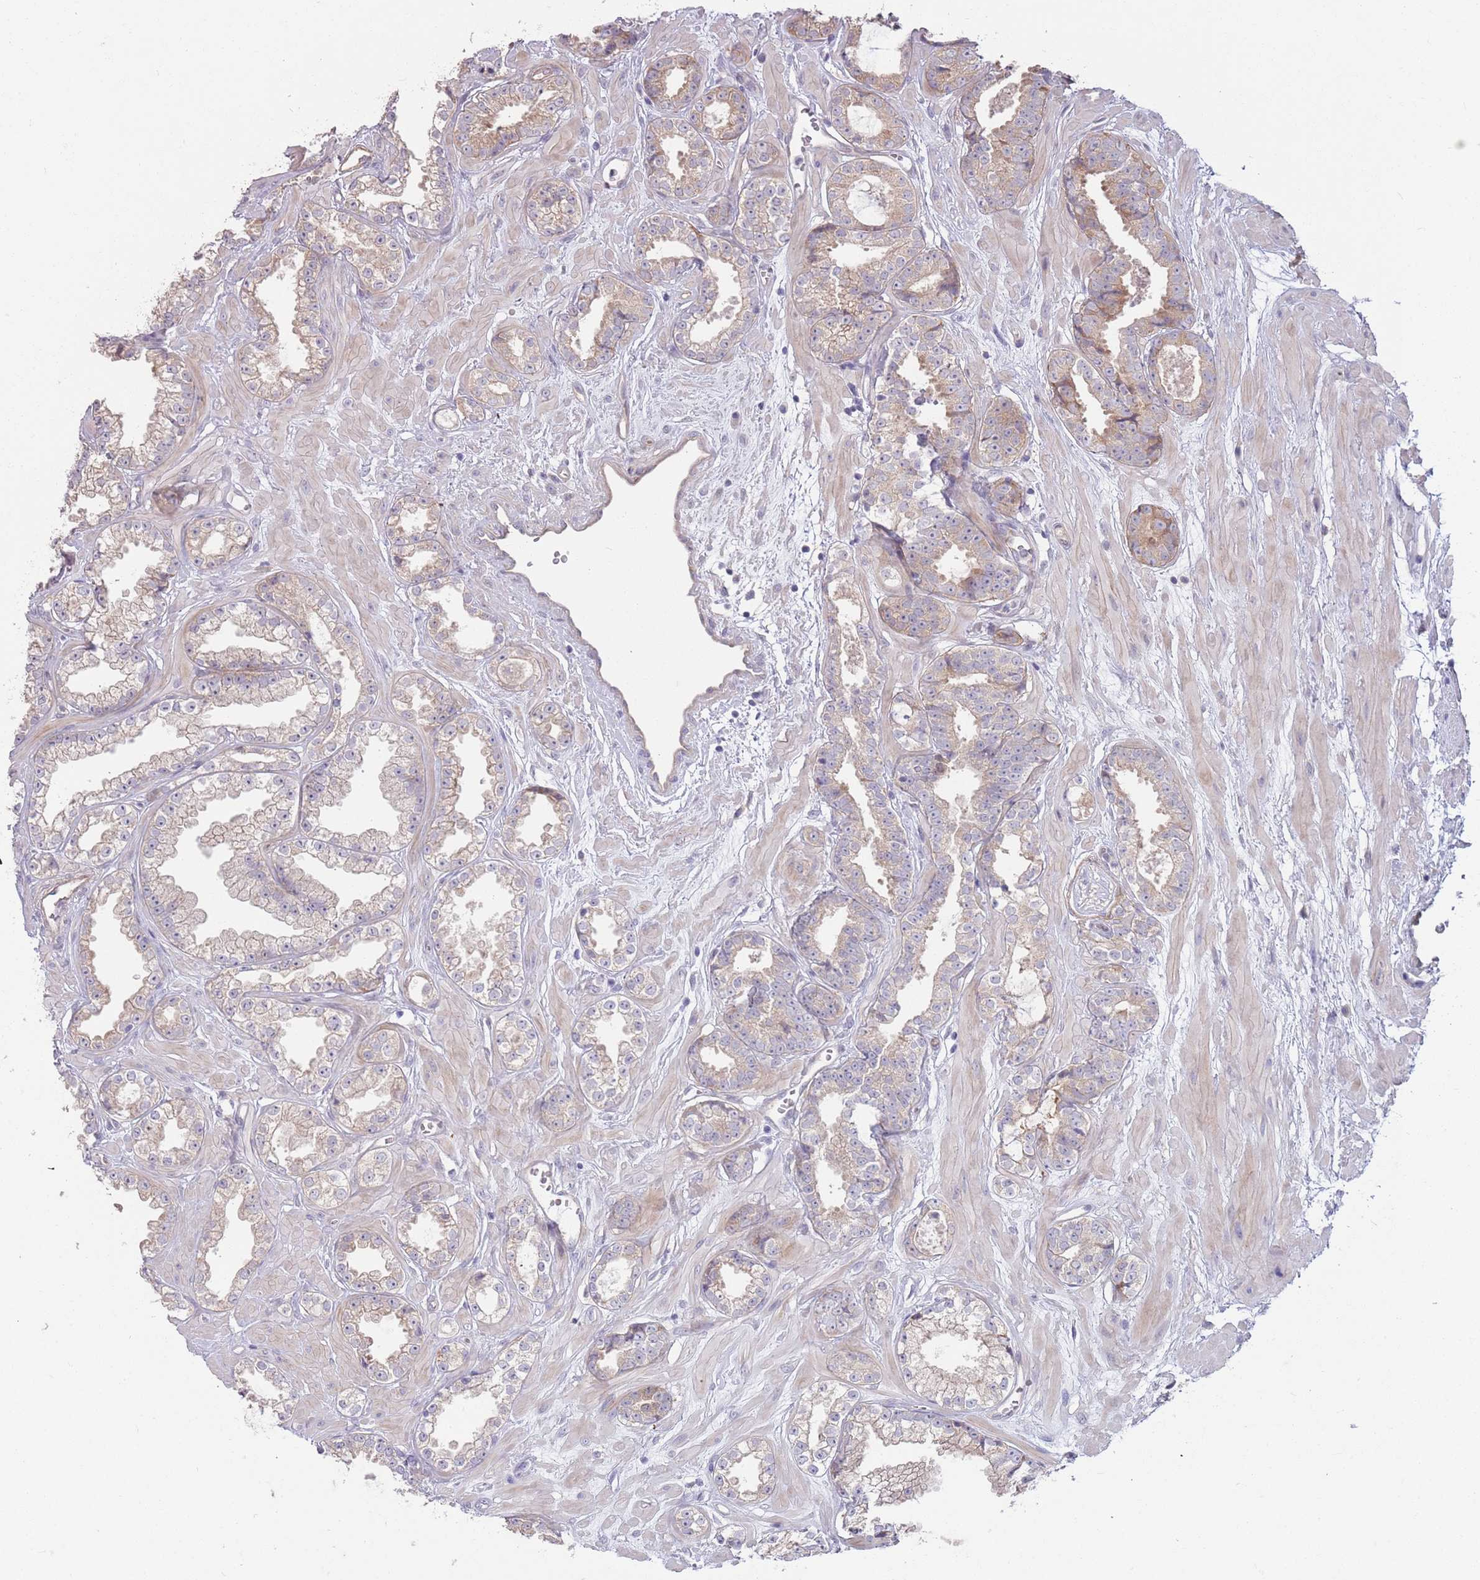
{"staining": {"intensity": "weak", "quantity": "25%-75%", "location": "cytoplasmic/membranous"}, "tissue": "prostate cancer", "cell_type": "Tumor cells", "image_type": "cancer", "snomed": [{"axis": "morphology", "description": "Adenocarcinoma, Low grade"}, {"axis": "topography", "description": "Prostate"}], "caption": "Tumor cells reveal low levels of weak cytoplasmic/membranous positivity in approximately 25%-75% of cells in prostate adenocarcinoma (low-grade). The staining is performed using DAB (3,3'-diaminobenzidine) brown chromogen to label protein expression. The nuclei are counter-stained blue using hematoxylin.", "gene": "LDHD", "patient": {"sex": "male", "age": 60}}